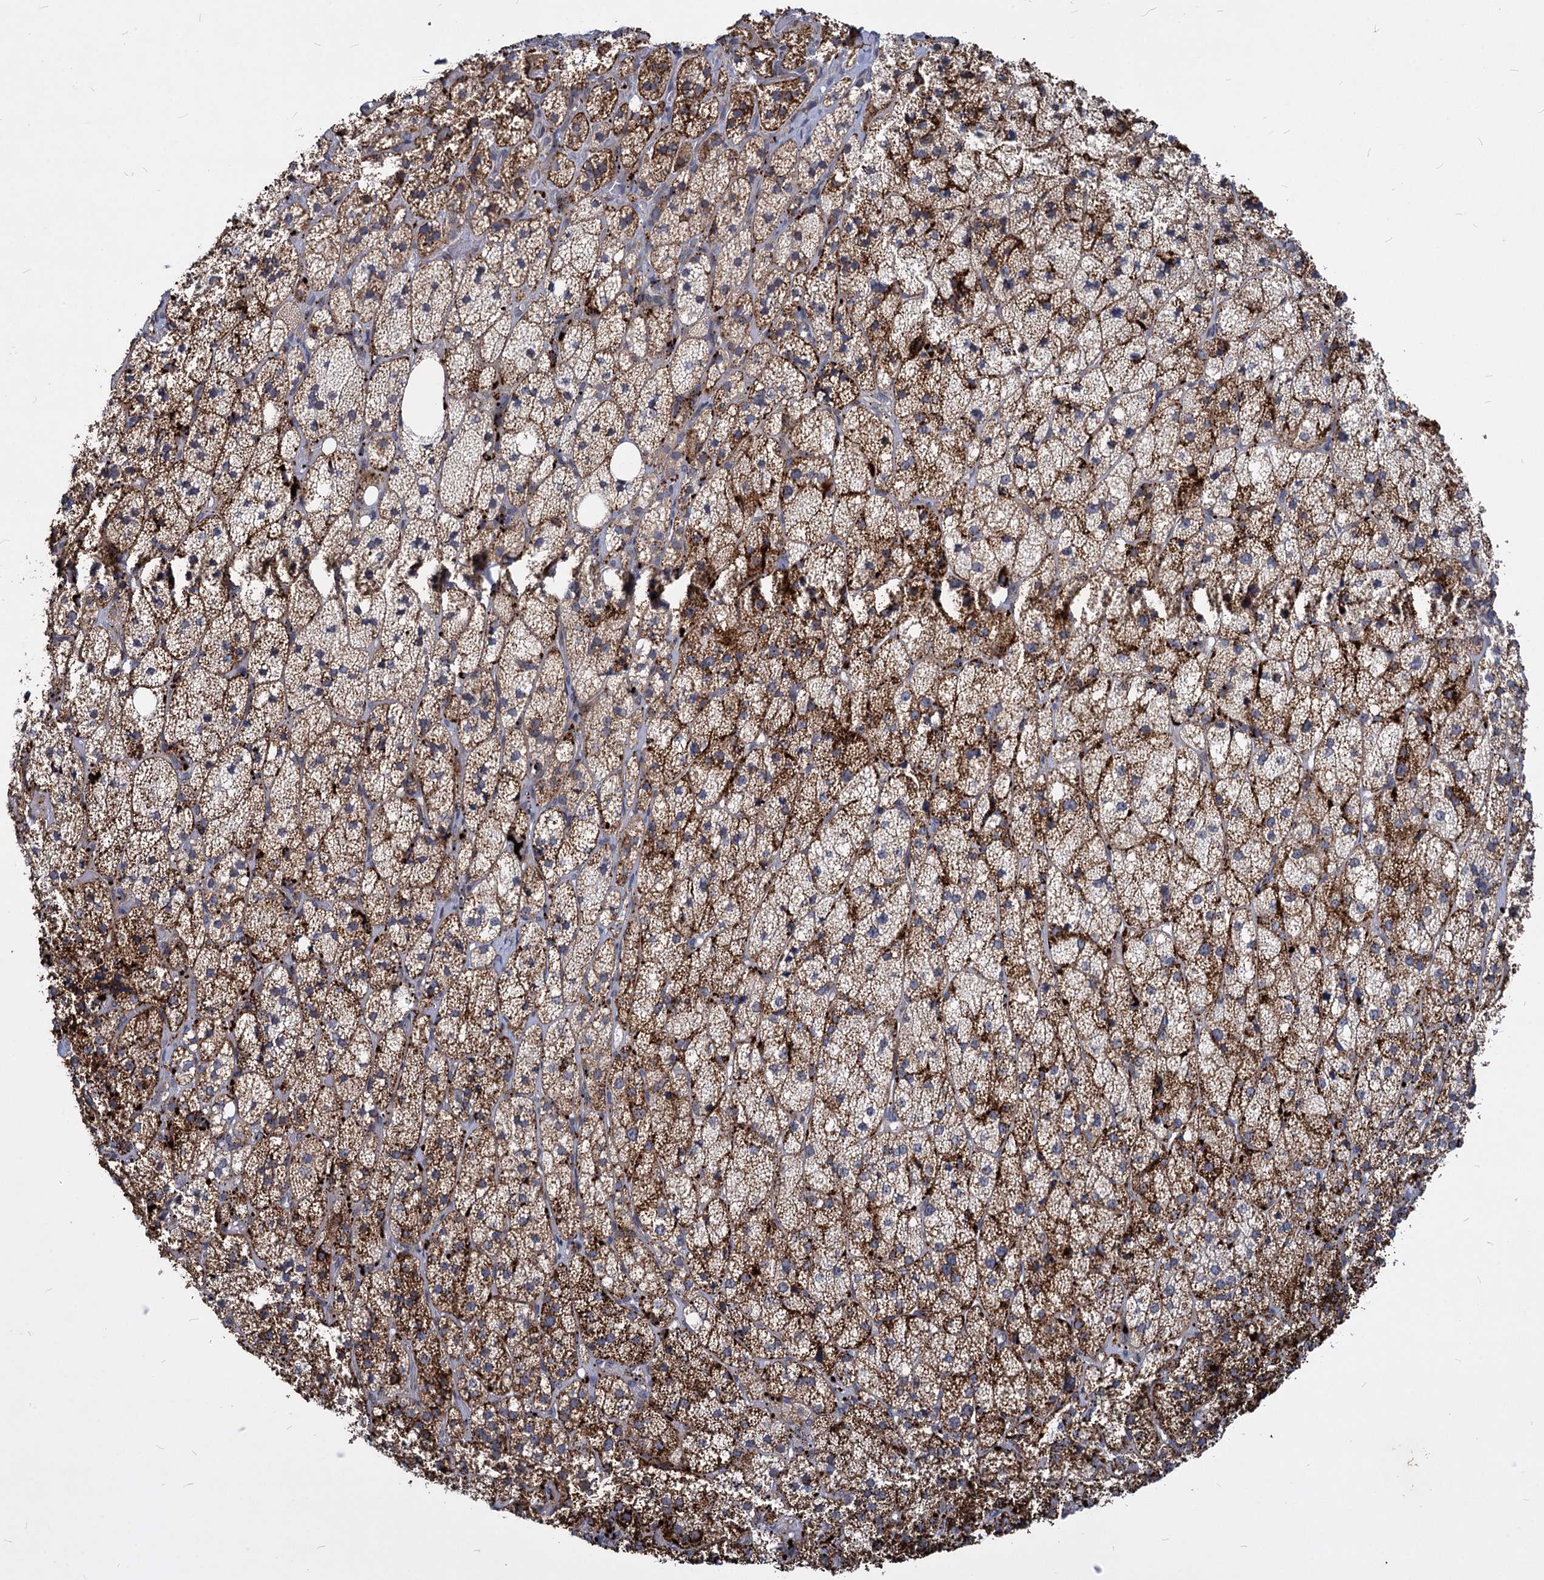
{"staining": {"intensity": "moderate", "quantity": ">75%", "location": "cytoplasmic/membranous"}, "tissue": "adrenal gland", "cell_type": "Glandular cells", "image_type": "normal", "snomed": [{"axis": "morphology", "description": "Normal tissue, NOS"}, {"axis": "topography", "description": "Adrenal gland"}], "caption": "Immunohistochemistry of benign human adrenal gland exhibits medium levels of moderate cytoplasmic/membranous expression in about >75% of glandular cells. The protein is stained brown, and the nuclei are stained in blue (DAB IHC with brightfield microscopy, high magnification).", "gene": "C11orf86", "patient": {"sex": "male", "age": 61}}